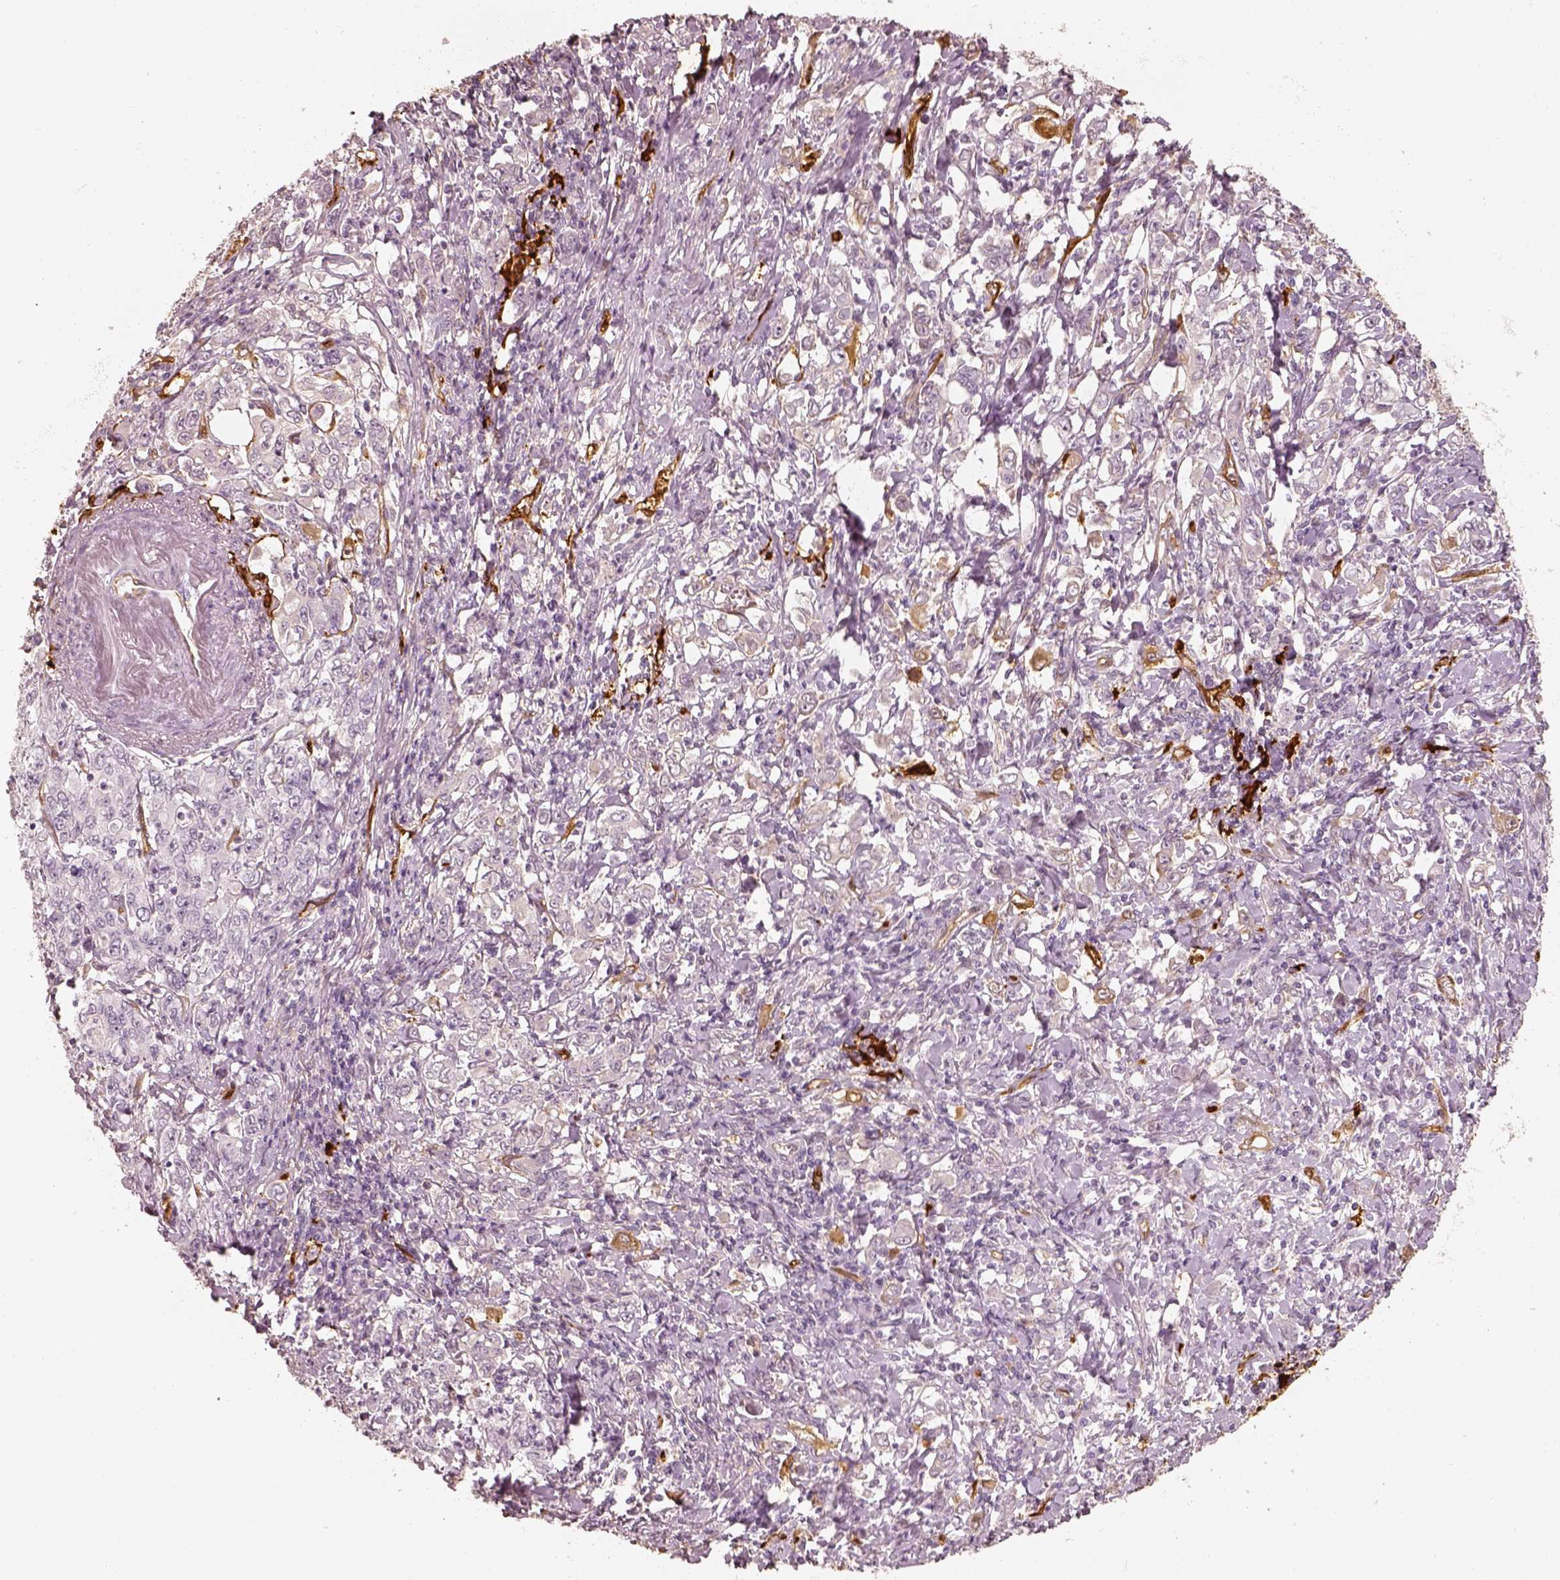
{"staining": {"intensity": "negative", "quantity": "none", "location": "none"}, "tissue": "stomach cancer", "cell_type": "Tumor cells", "image_type": "cancer", "snomed": [{"axis": "morphology", "description": "Adenocarcinoma, NOS"}, {"axis": "topography", "description": "Stomach, lower"}], "caption": "This is an IHC photomicrograph of human adenocarcinoma (stomach). There is no expression in tumor cells.", "gene": "FSCN1", "patient": {"sex": "female", "age": 72}}